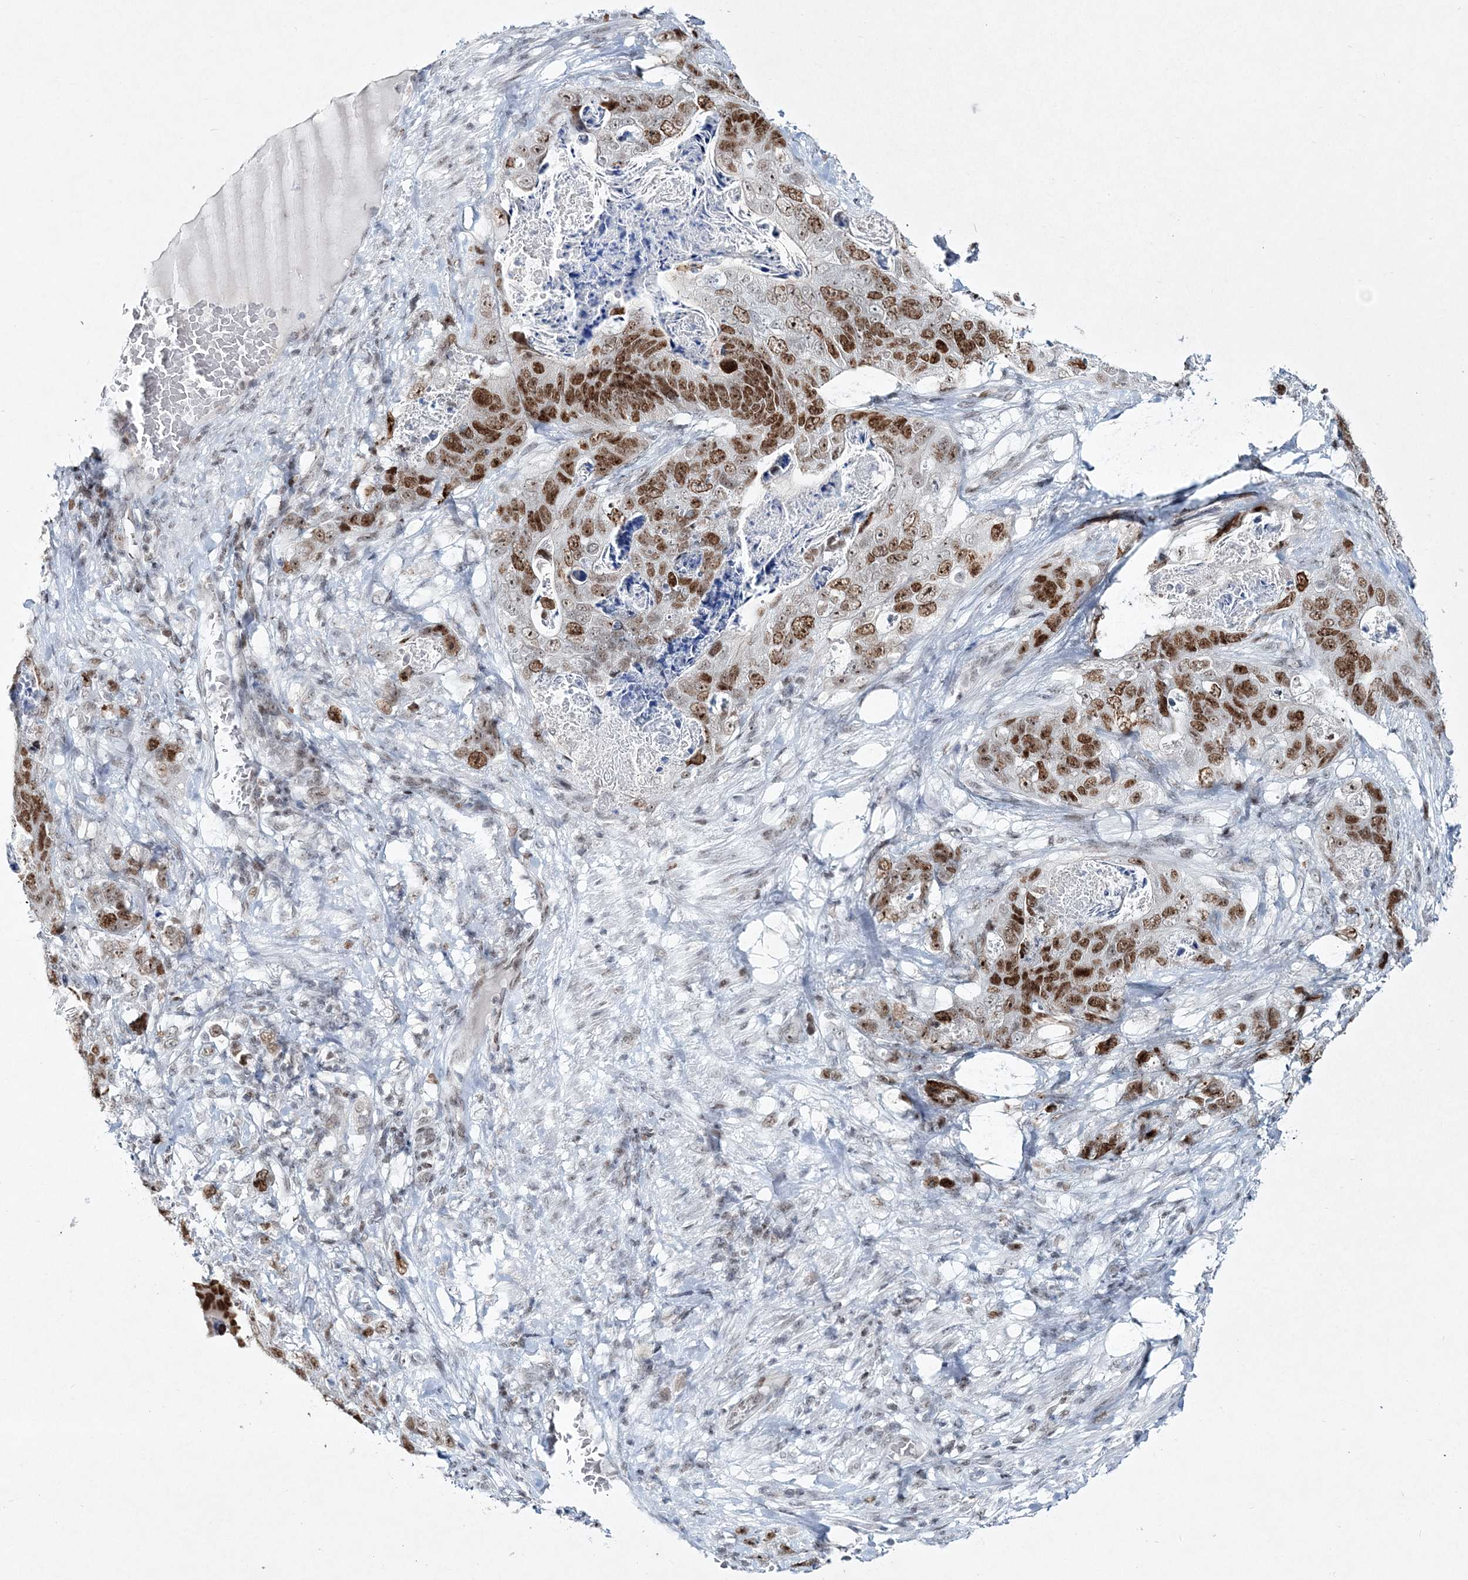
{"staining": {"intensity": "moderate", "quantity": ">75%", "location": "nuclear"}, "tissue": "stomach cancer", "cell_type": "Tumor cells", "image_type": "cancer", "snomed": [{"axis": "morphology", "description": "Normal tissue, NOS"}, {"axis": "morphology", "description": "Adenocarcinoma, NOS"}, {"axis": "topography", "description": "Stomach"}], "caption": "IHC of stomach cancer (adenocarcinoma) reveals medium levels of moderate nuclear expression in approximately >75% of tumor cells.", "gene": "LRRFIP2", "patient": {"sex": "female", "age": 89}}